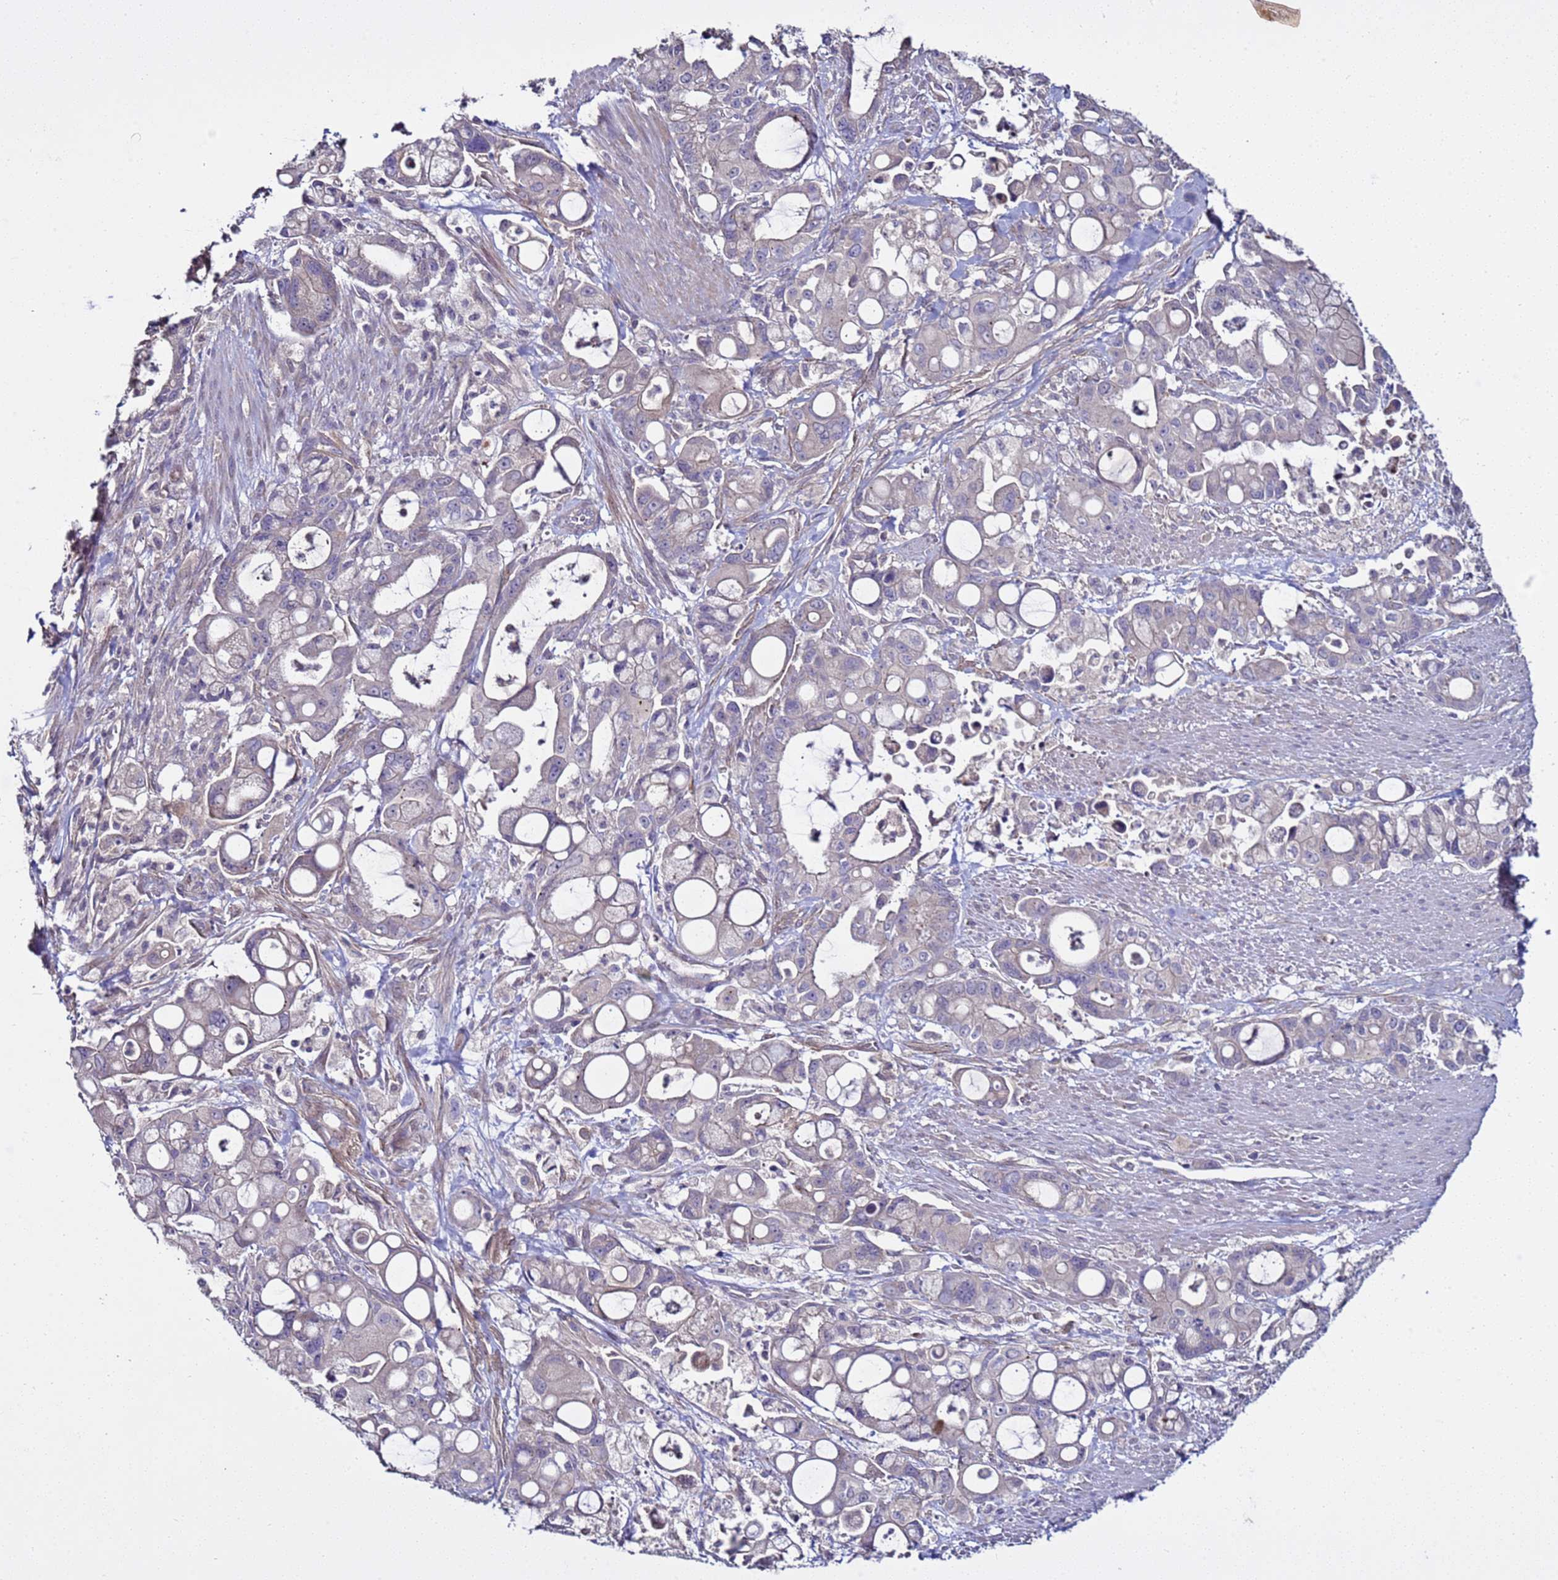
{"staining": {"intensity": "negative", "quantity": "none", "location": "none"}, "tissue": "pancreatic cancer", "cell_type": "Tumor cells", "image_type": "cancer", "snomed": [{"axis": "morphology", "description": "Adenocarcinoma, NOS"}, {"axis": "topography", "description": "Pancreas"}], "caption": "A histopathology image of human adenocarcinoma (pancreatic) is negative for staining in tumor cells.", "gene": "RABL2B", "patient": {"sex": "male", "age": 68}}